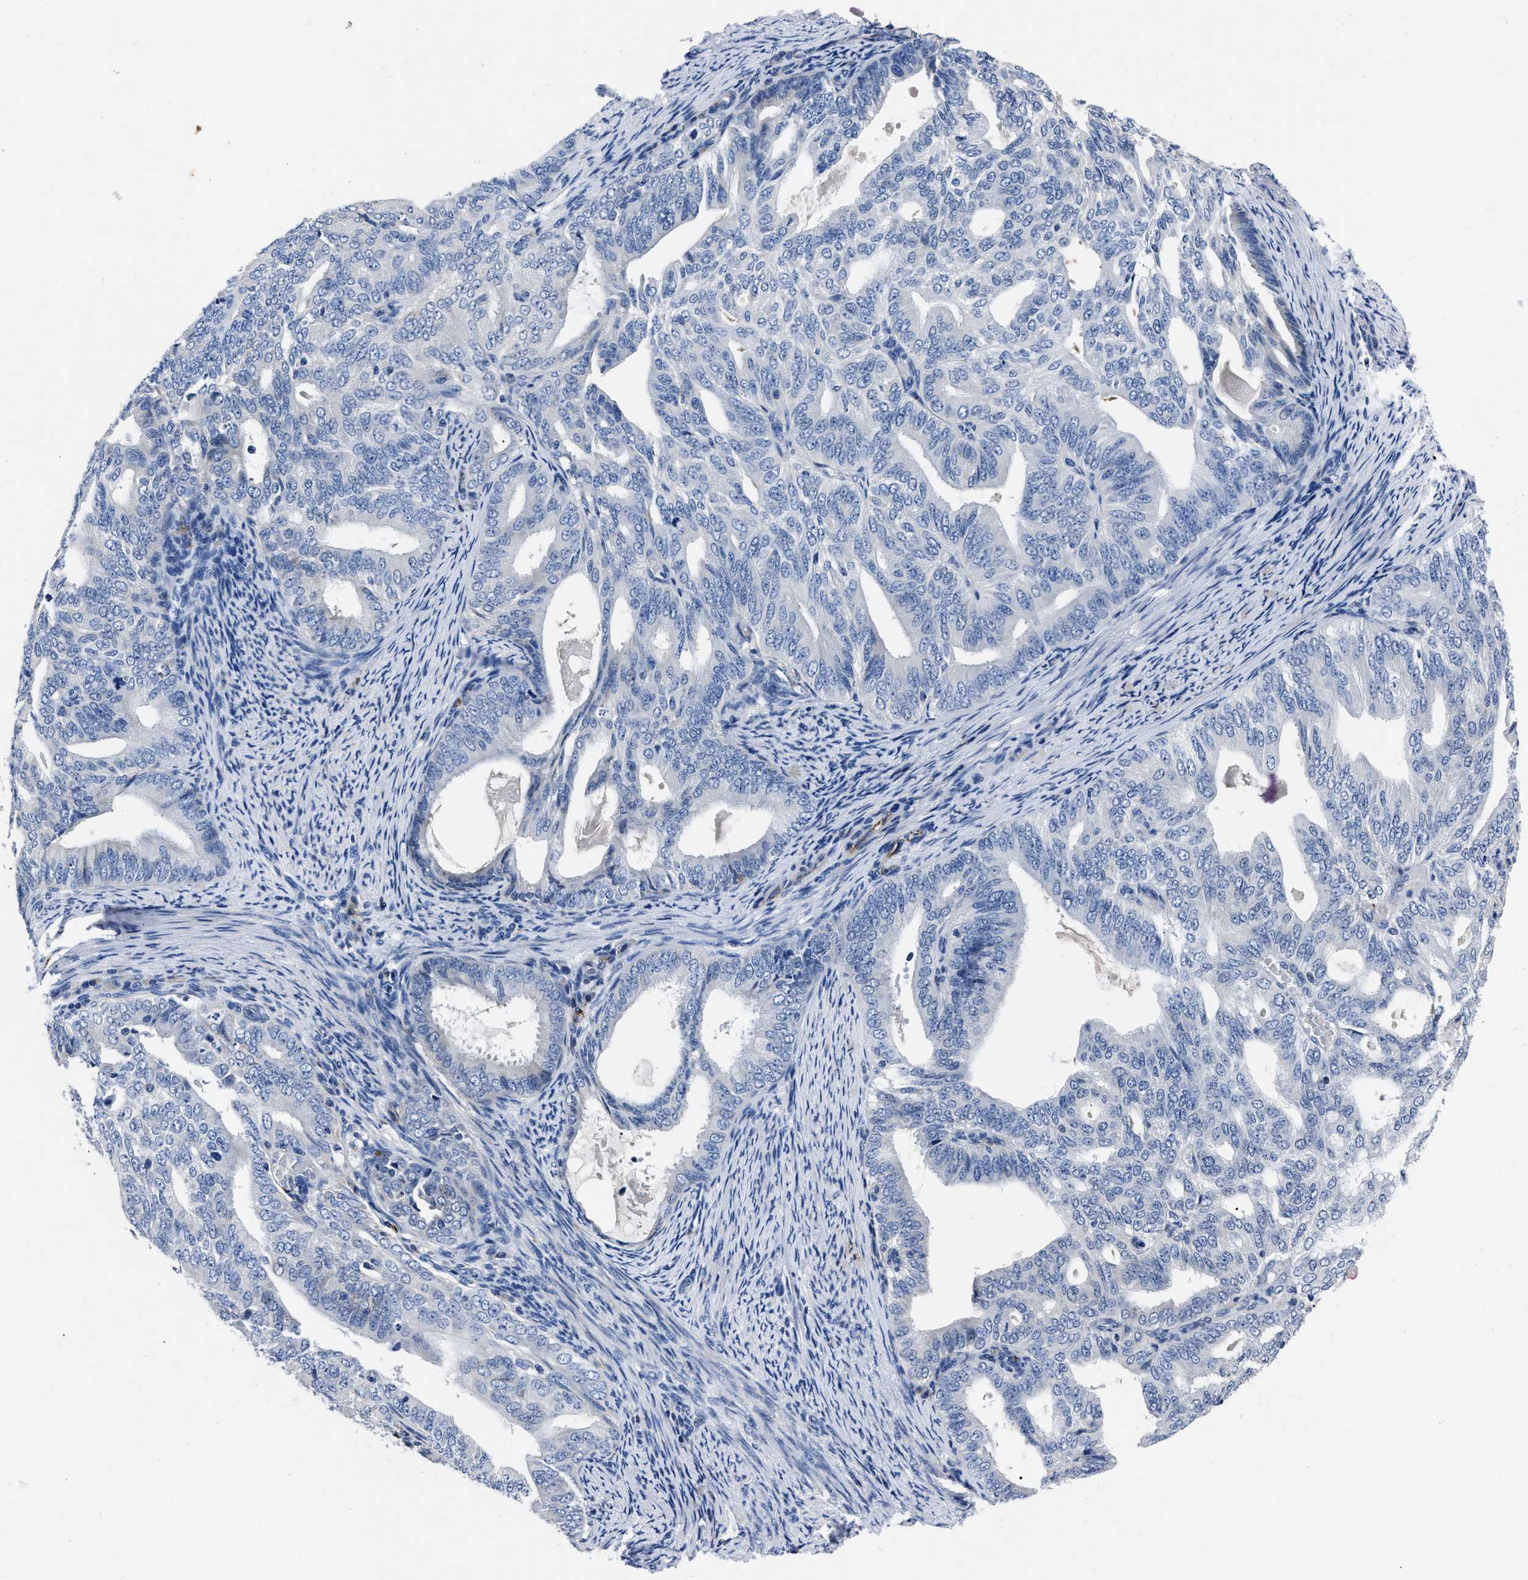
{"staining": {"intensity": "negative", "quantity": "none", "location": "none"}, "tissue": "endometrial cancer", "cell_type": "Tumor cells", "image_type": "cancer", "snomed": [{"axis": "morphology", "description": "Adenocarcinoma, NOS"}, {"axis": "topography", "description": "Endometrium"}], "caption": "Histopathology image shows no significant protein positivity in tumor cells of adenocarcinoma (endometrial). (Immunohistochemistry (ihc), brightfield microscopy, high magnification).", "gene": "OR10G3", "patient": {"sex": "female", "age": 58}}